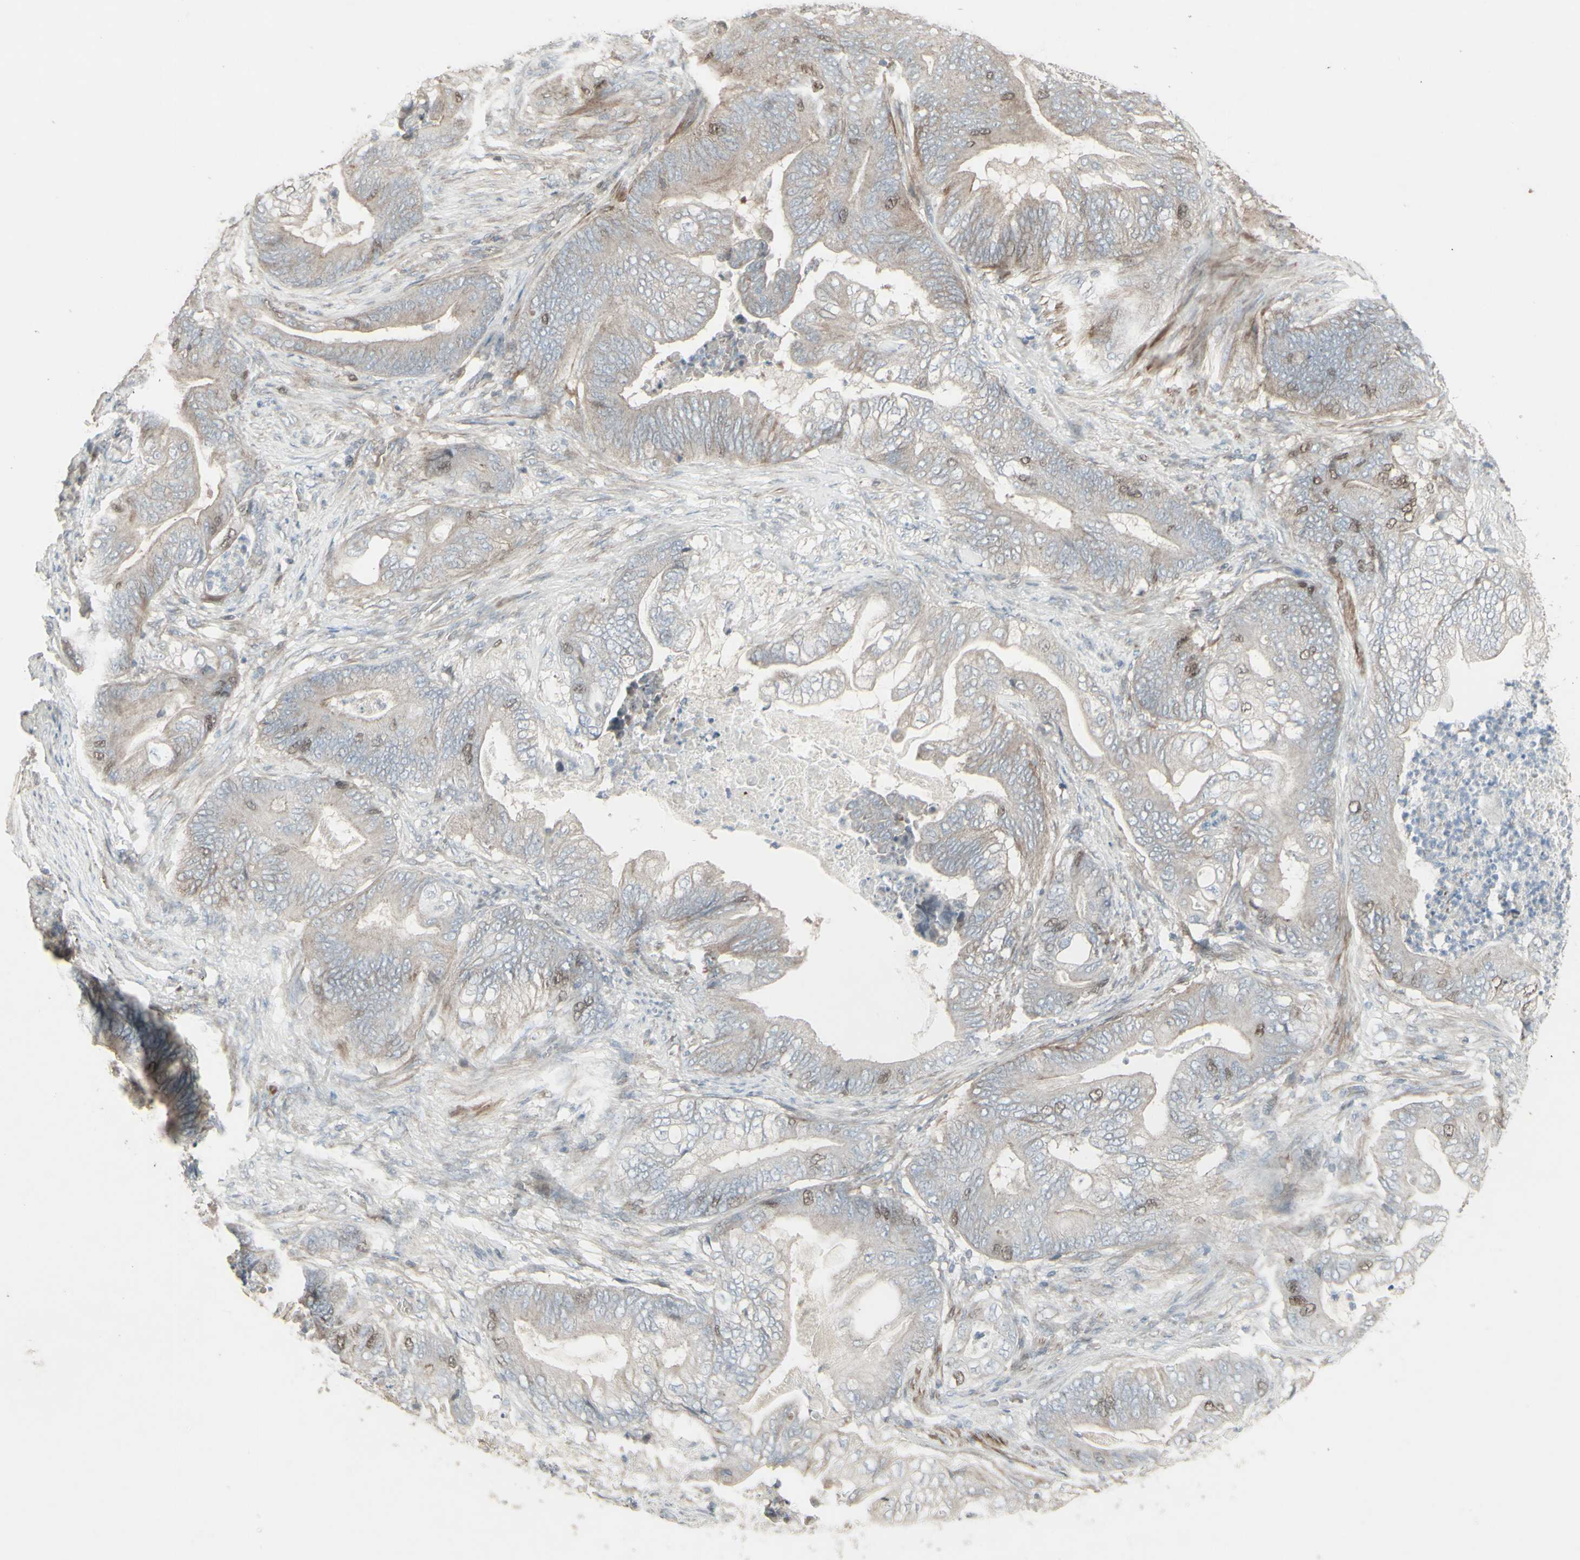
{"staining": {"intensity": "moderate", "quantity": "<25%", "location": "nuclear"}, "tissue": "stomach cancer", "cell_type": "Tumor cells", "image_type": "cancer", "snomed": [{"axis": "morphology", "description": "Adenocarcinoma, NOS"}, {"axis": "topography", "description": "Stomach"}], "caption": "This photomicrograph reveals immunohistochemistry staining of human adenocarcinoma (stomach), with low moderate nuclear expression in approximately <25% of tumor cells.", "gene": "GMNN", "patient": {"sex": "female", "age": 73}}